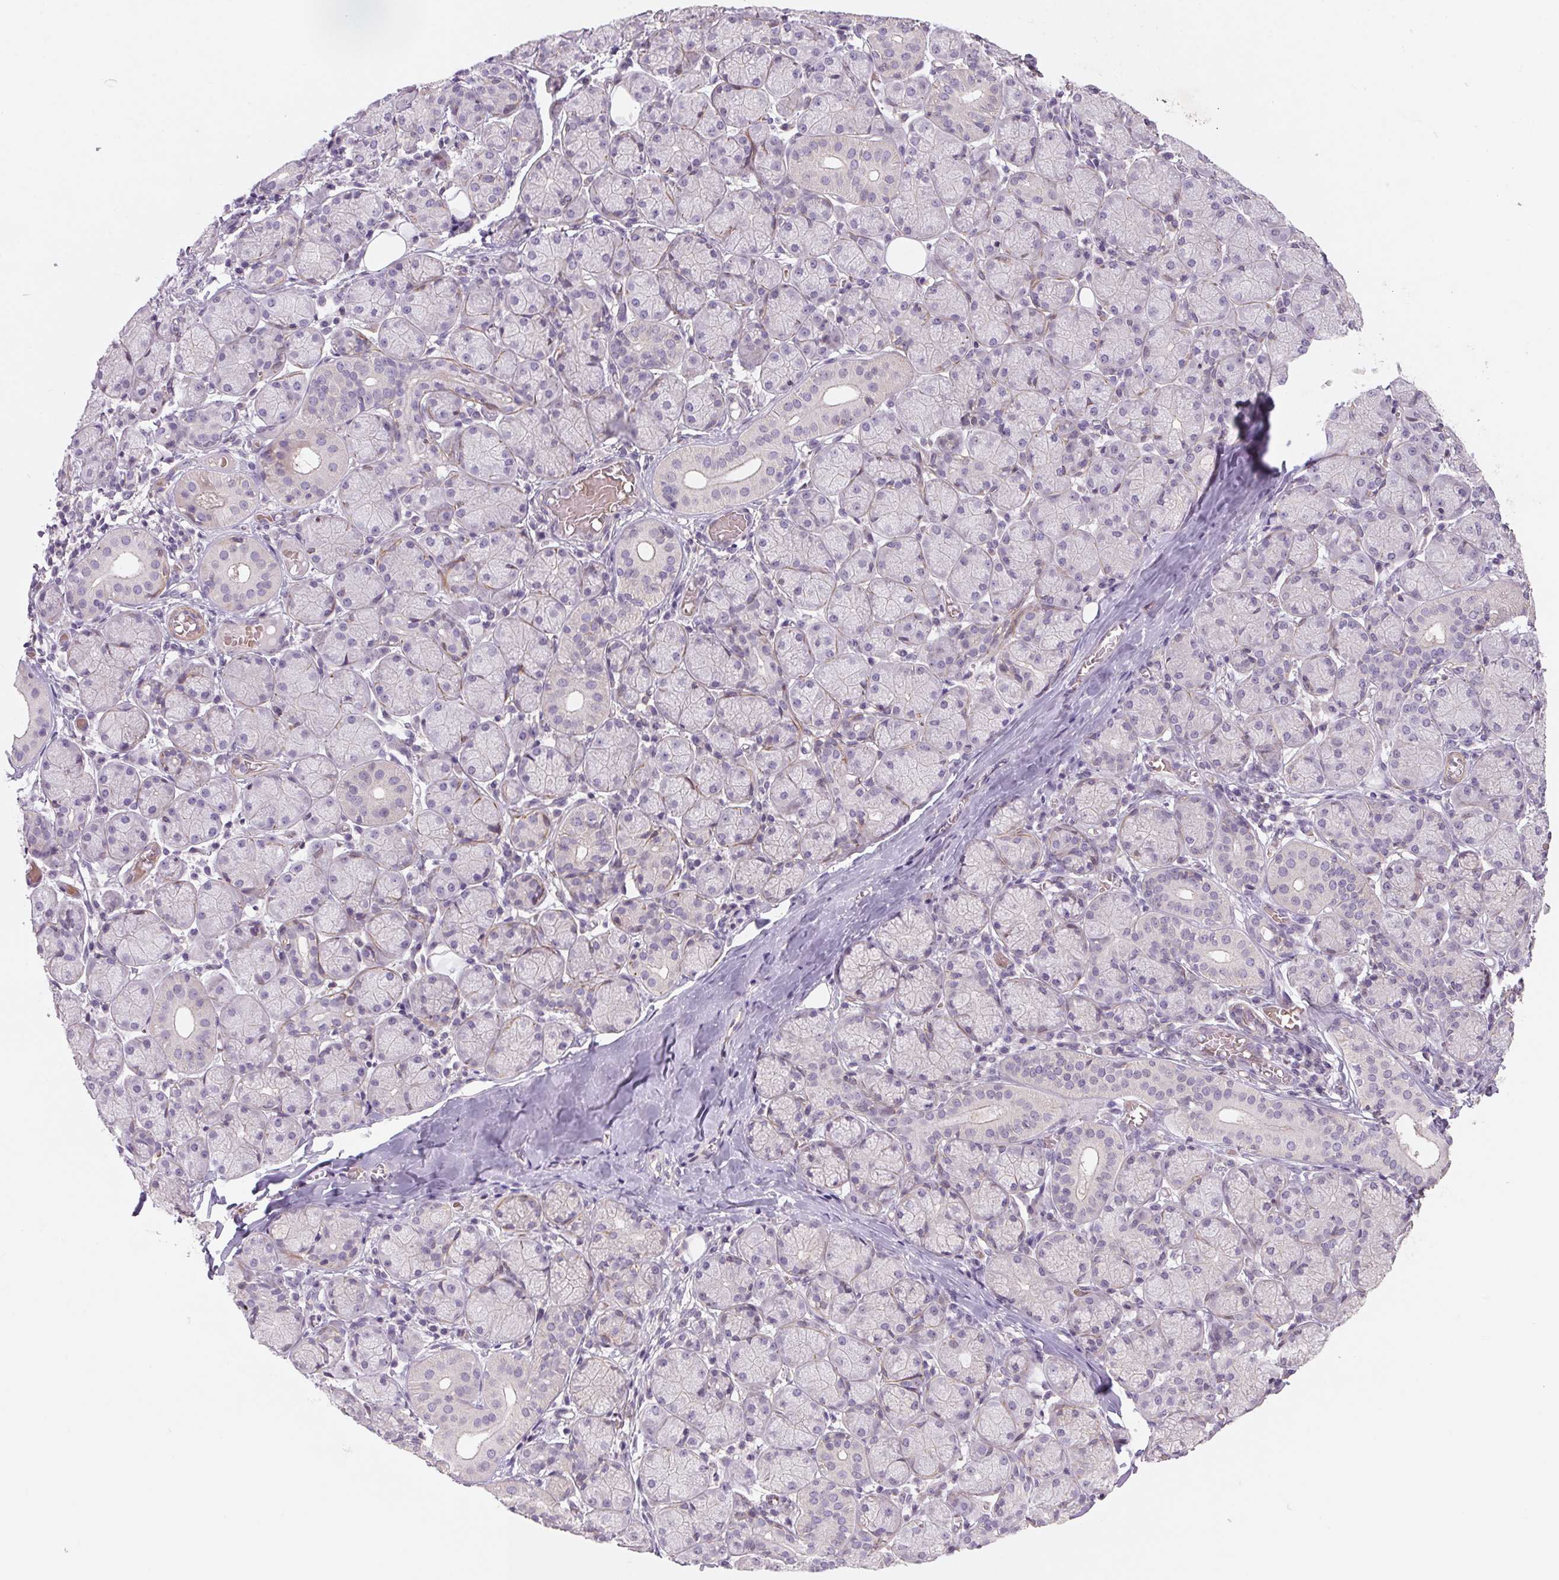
{"staining": {"intensity": "moderate", "quantity": "<25%", "location": "cytoplasmic/membranous"}, "tissue": "salivary gland", "cell_type": "Glandular cells", "image_type": "normal", "snomed": [{"axis": "morphology", "description": "Normal tissue, NOS"}, {"axis": "topography", "description": "Salivary gland"}, {"axis": "topography", "description": "Peripheral nerve tissue"}], "caption": "Brown immunohistochemical staining in unremarkable human salivary gland displays moderate cytoplasmic/membranous staining in about <25% of glandular cells.", "gene": "KCNK15", "patient": {"sex": "female", "age": 24}}